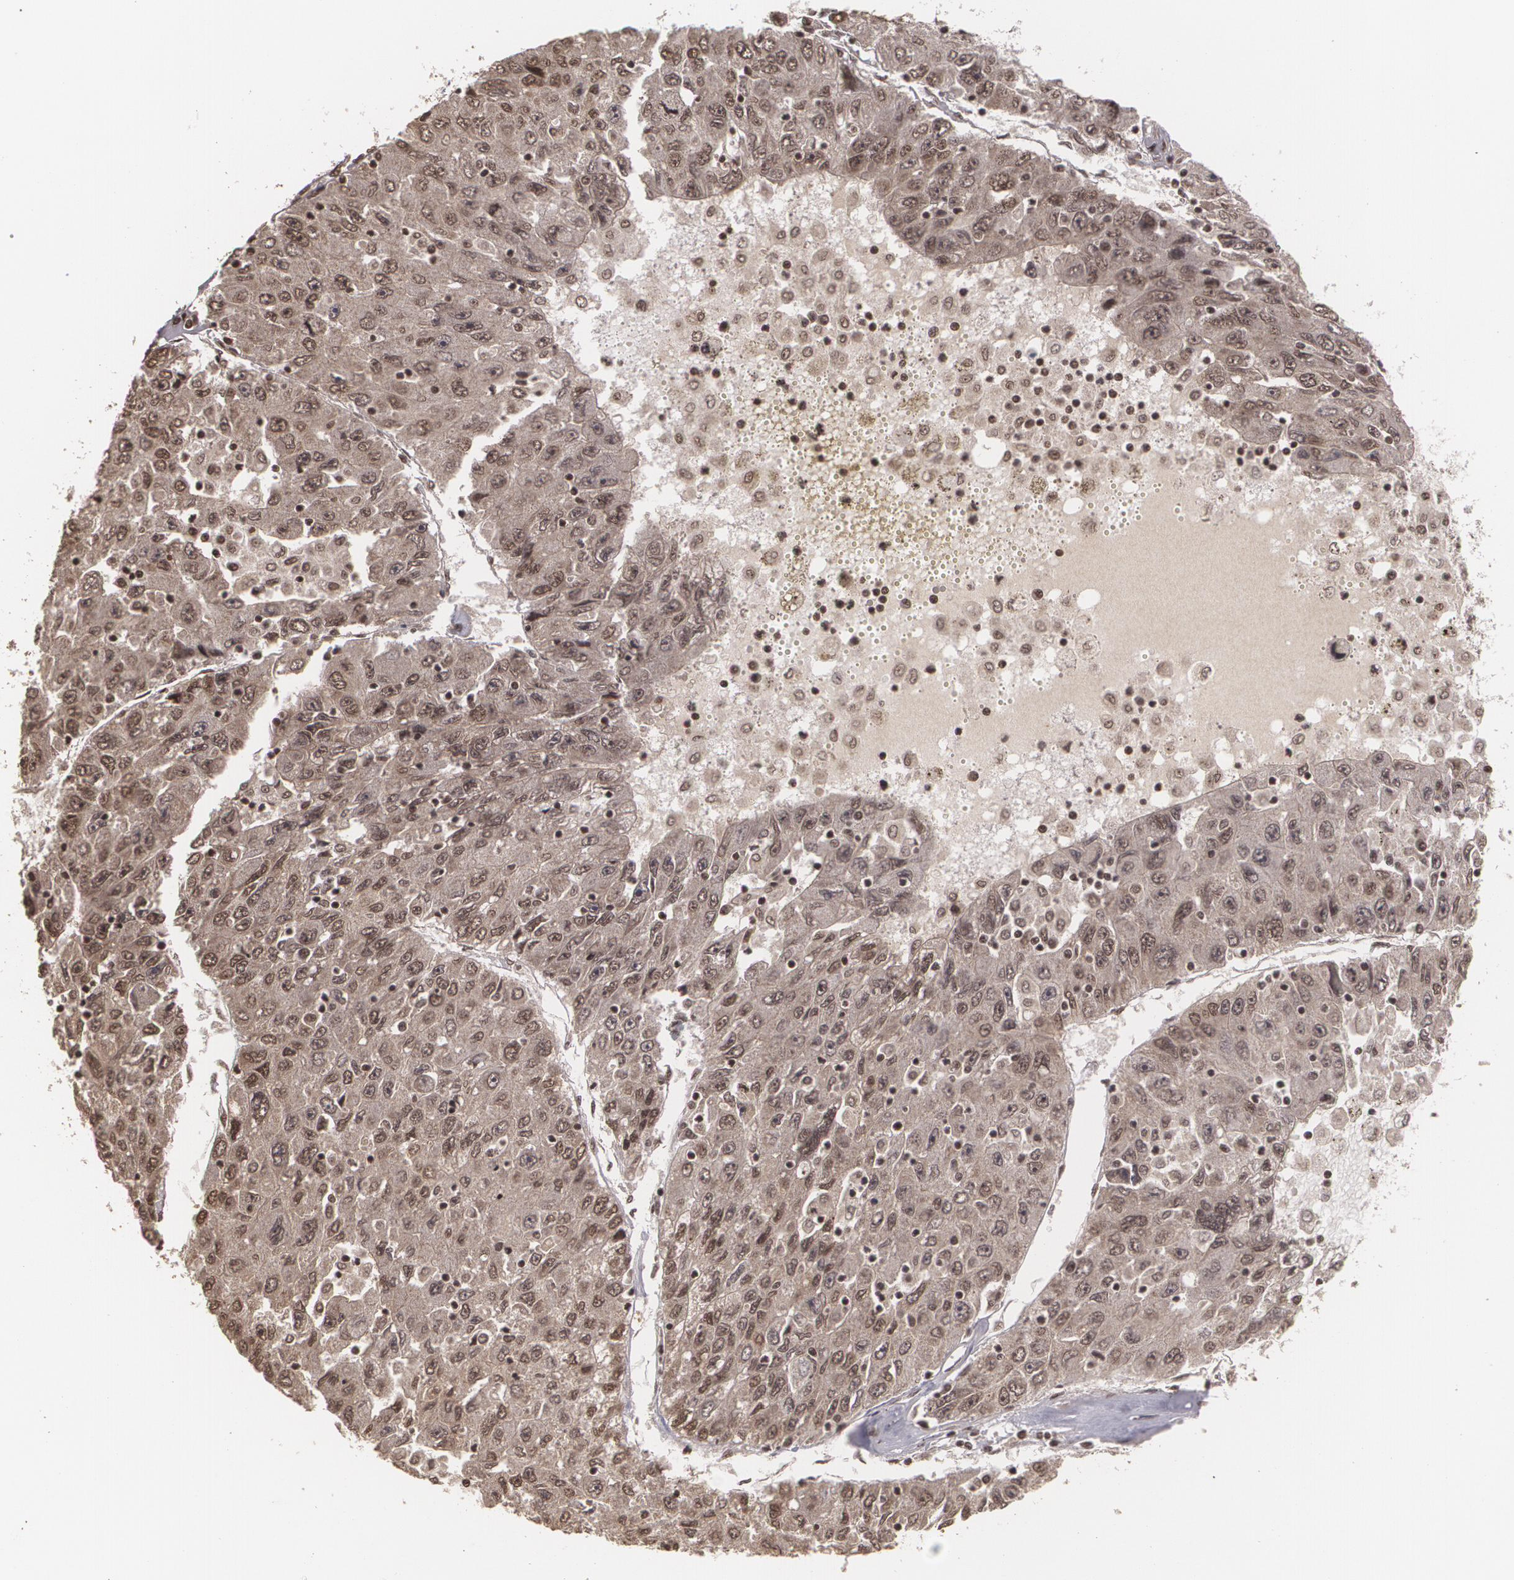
{"staining": {"intensity": "weak", "quantity": "25%-75%", "location": "cytoplasmic/membranous,nuclear"}, "tissue": "liver cancer", "cell_type": "Tumor cells", "image_type": "cancer", "snomed": [{"axis": "morphology", "description": "Carcinoma, Hepatocellular, NOS"}, {"axis": "topography", "description": "Liver"}], "caption": "Immunohistochemical staining of human liver cancer exhibits weak cytoplasmic/membranous and nuclear protein positivity in approximately 25%-75% of tumor cells.", "gene": "RXRB", "patient": {"sex": "male", "age": 49}}